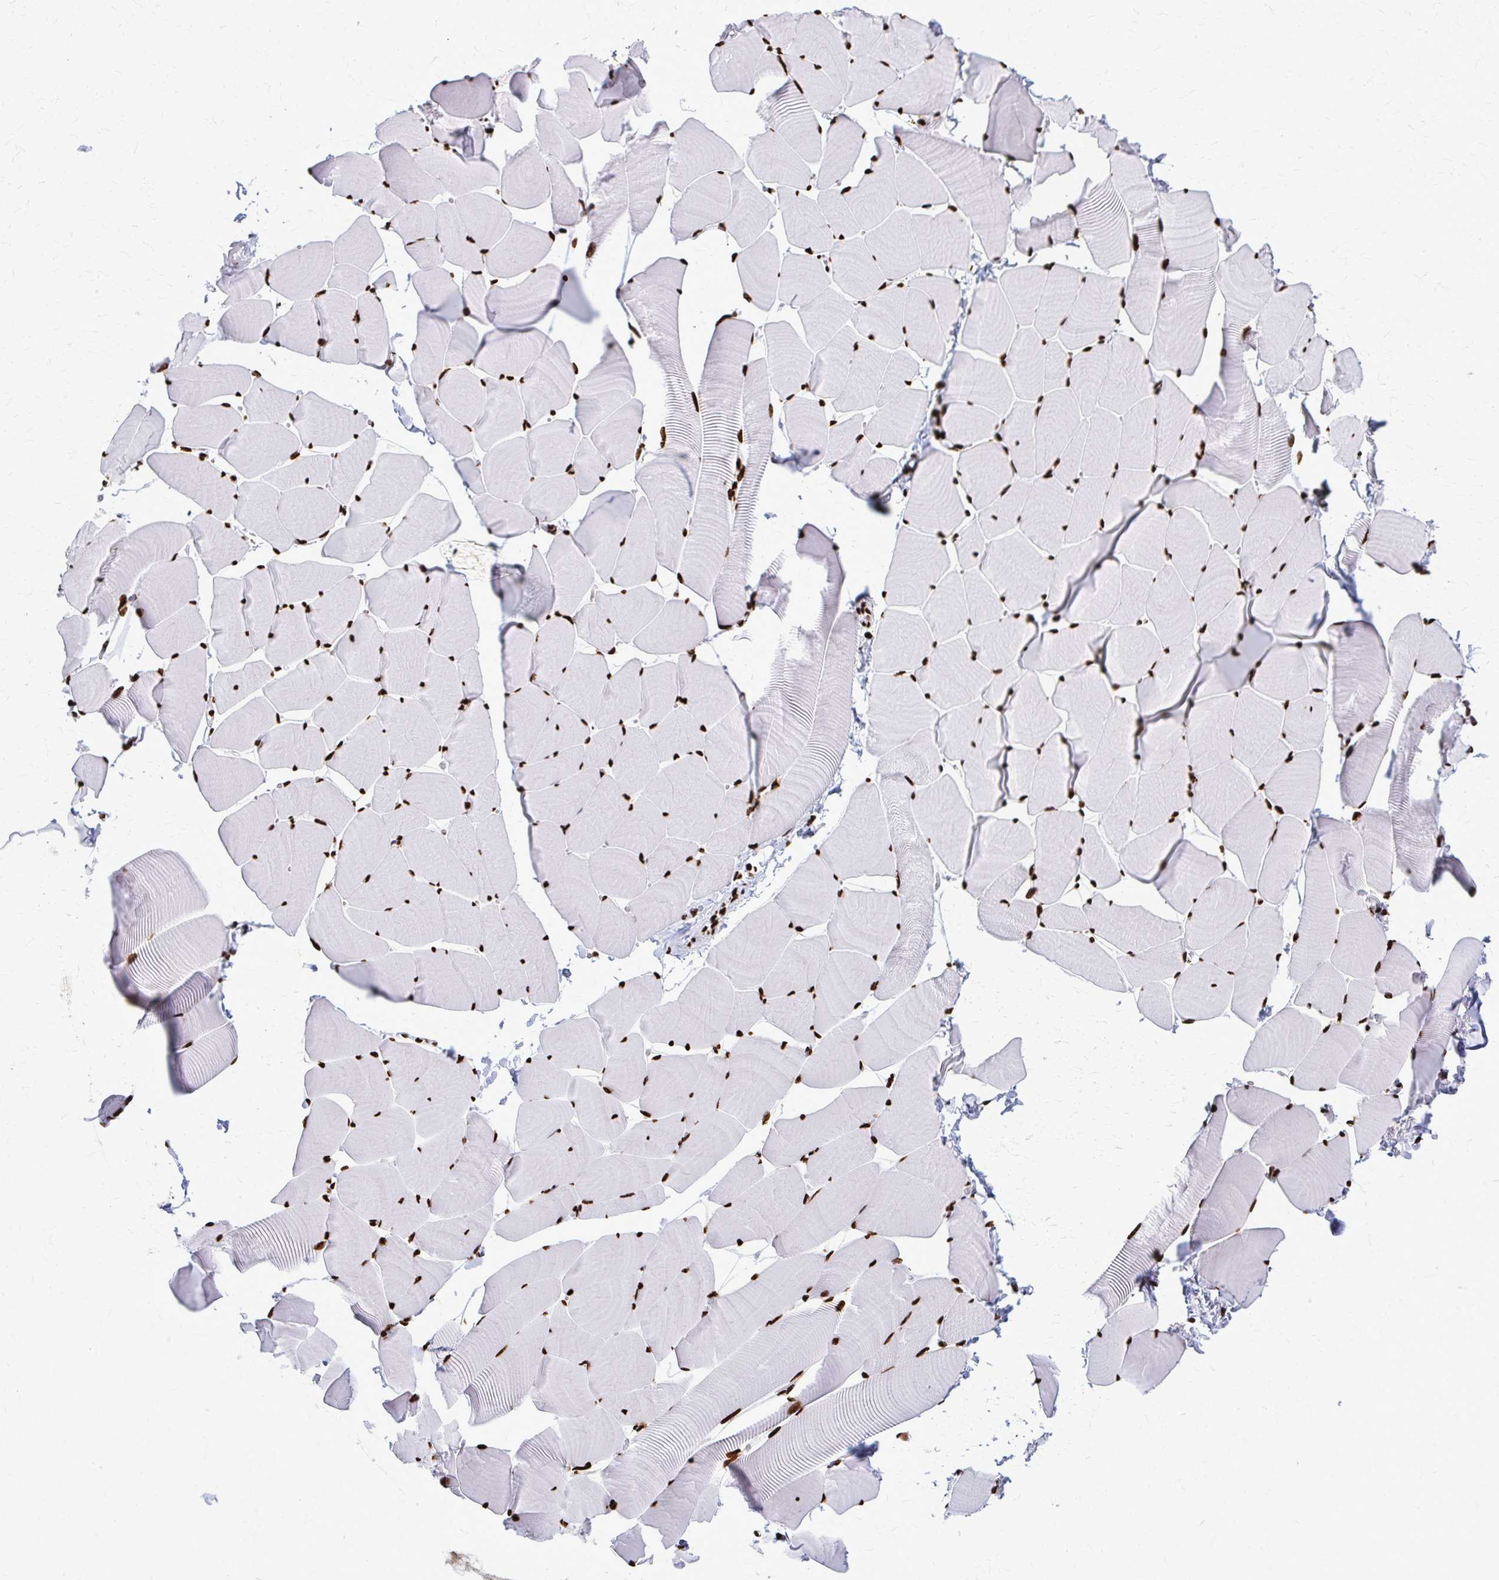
{"staining": {"intensity": "strong", "quantity": ">75%", "location": "nuclear"}, "tissue": "skeletal muscle", "cell_type": "Myocytes", "image_type": "normal", "snomed": [{"axis": "morphology", "description": "Normal tissue, NOS"}, {"axis": "topography", "description": "Skeletal muscle"}], "caption": "A brown stain highlights strong nuclear expression of a protein in myocytes of unremarkable human skeletal muscle.", "gene": "SFPQ", "patient": {"sex": "male", "age": 25}}